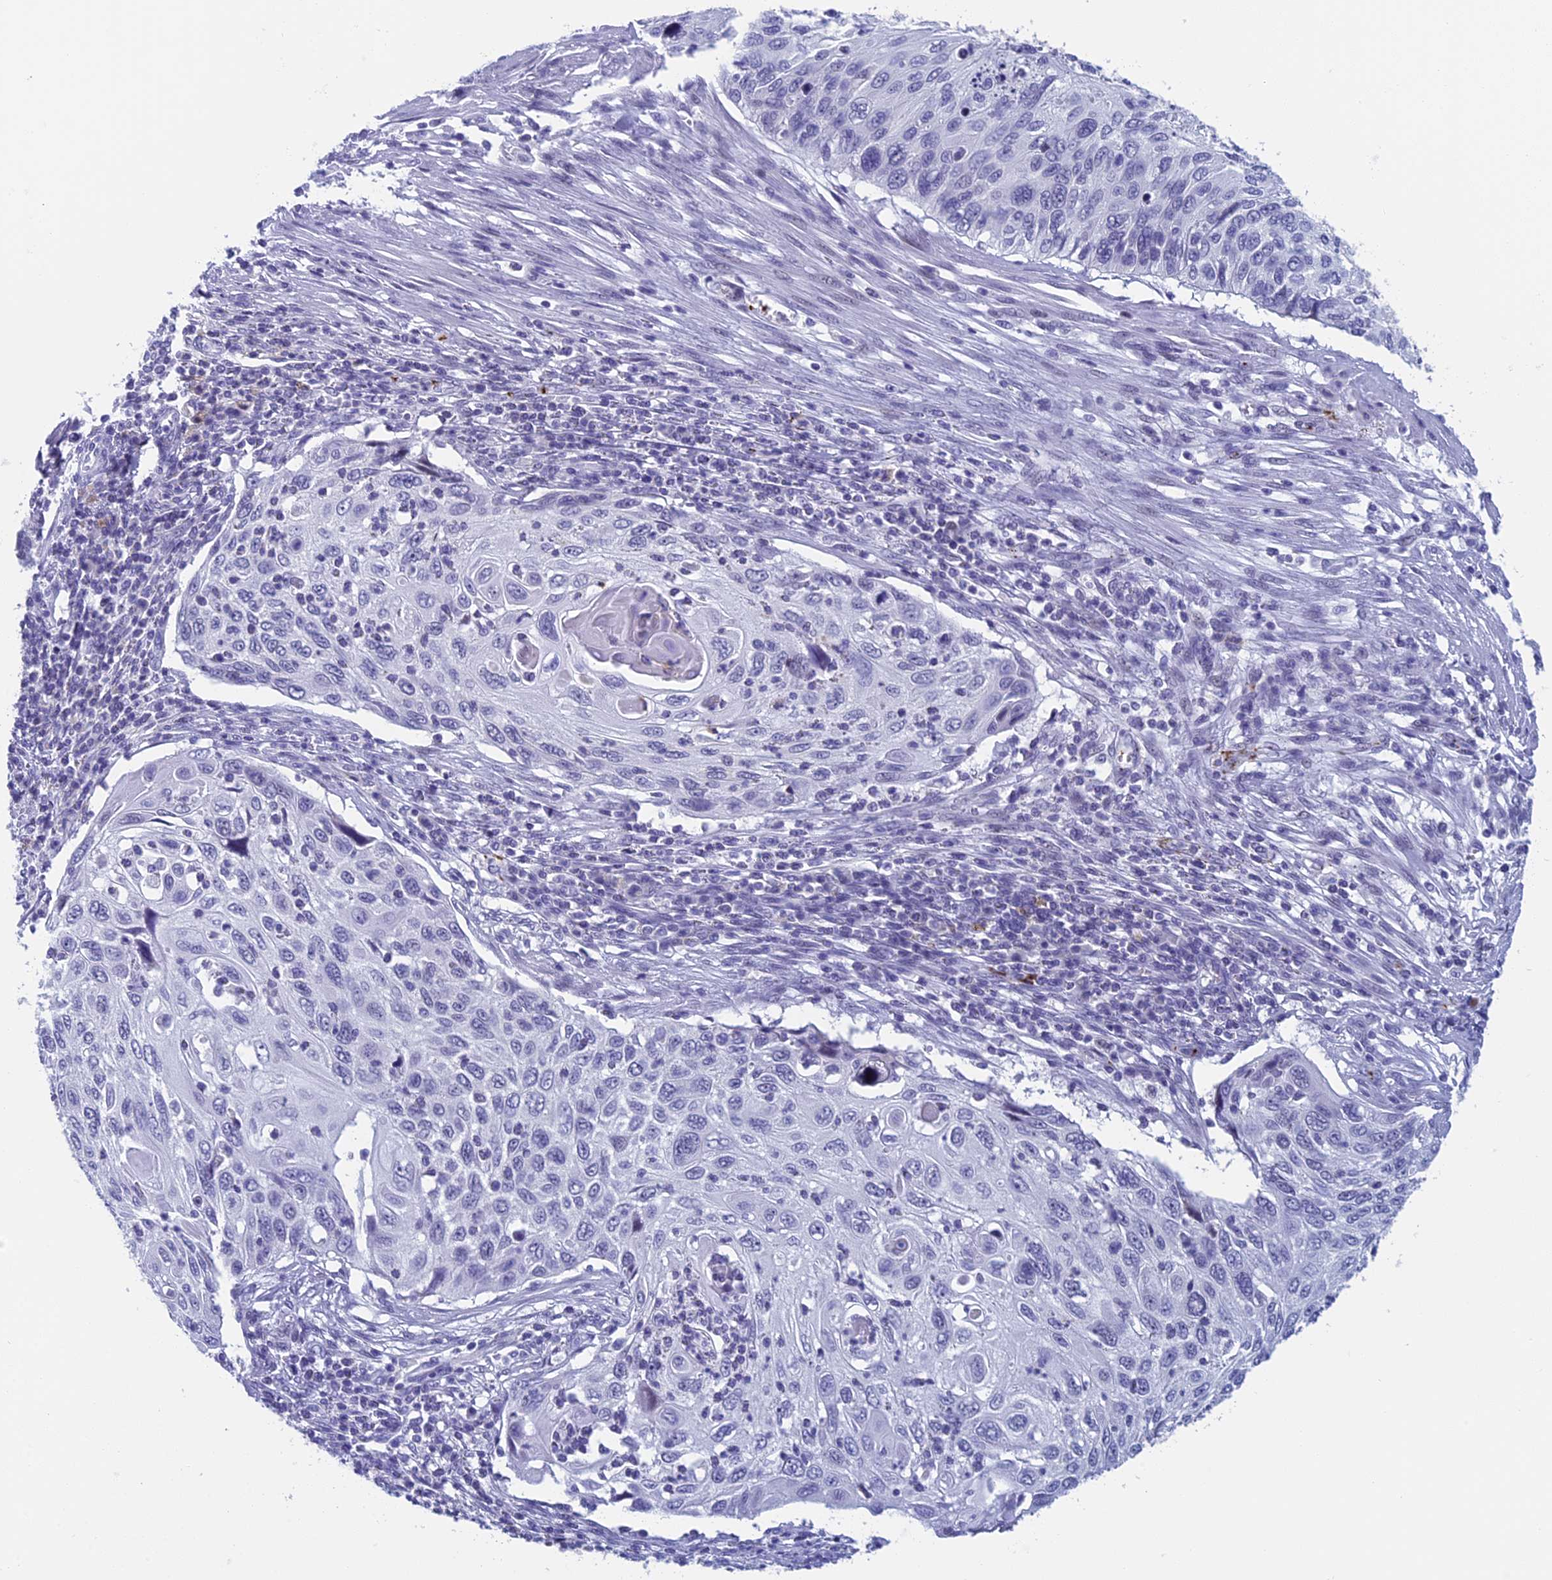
{"staining": {"intensity": "negative", "quantity": "none", "location": "none"}, "tissue": "cervical cancer", "cell_type": "Tumor cells", "image_type": "cancer", "snomed": [{"axis": "morphology", "description": "Squamous cell carcinoma, NOS"}, {"axis": "topography", "description": "Cervix"}], "caption": "This histopathology image is of cervical cancer (squamous cell carcinoma) stained with IHC to label a protein in brown with the nuclei are counter-stained blue. There is no positivity in tumor cells.", "gene": "AIFM2", "patient": {"sex": "female", "age": 70}}